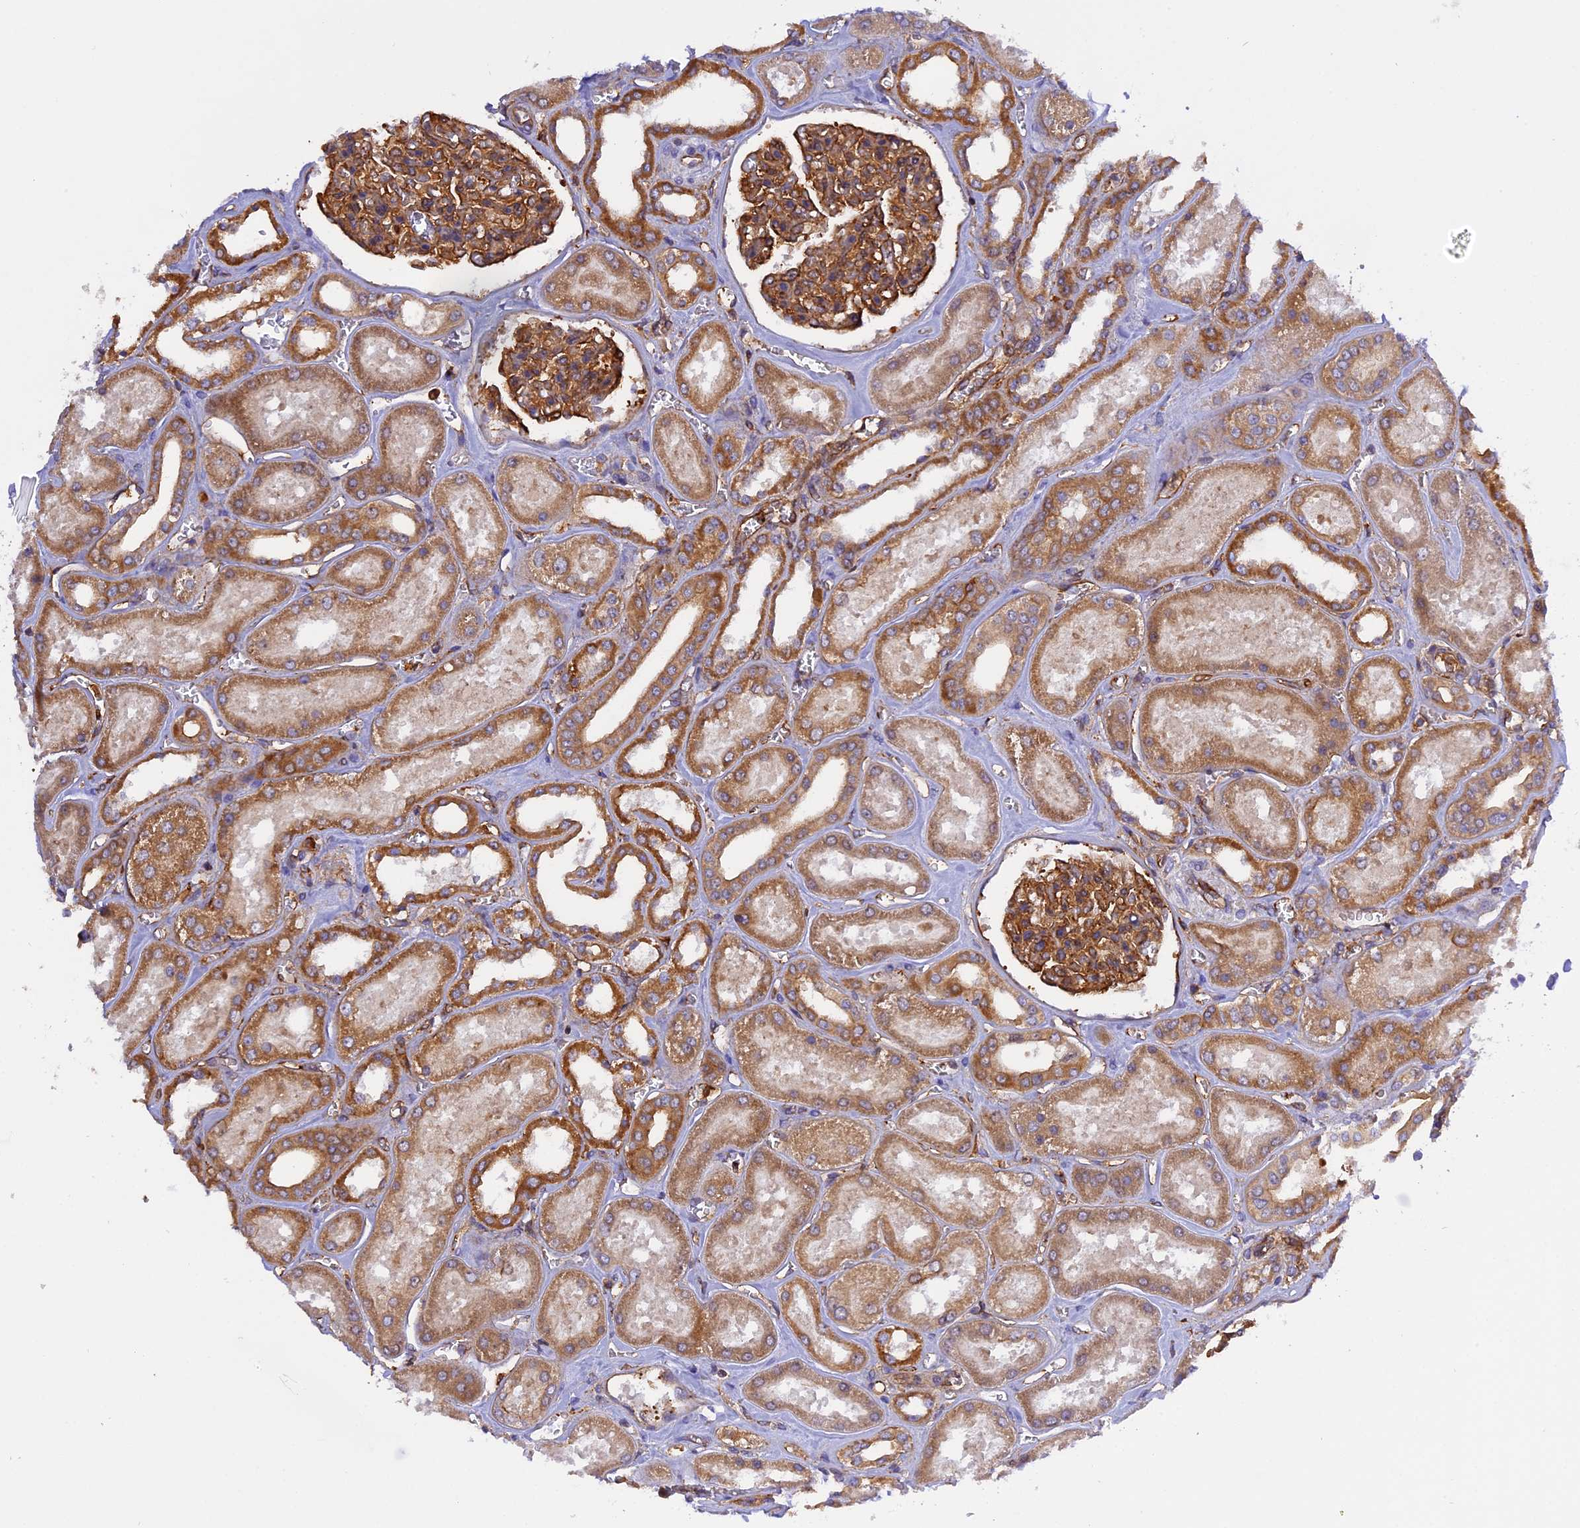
{"staining": {"intensity": "strong", "quantity": ">75%", "location": "cytoplasmic/membranous"}, "tissue": "kidney", "cell_type": "Cells in glomeruli", "image_type": "normal", "snomed": [{"axis": "morphology", "description": "Normal tissue, NOS"}, {"axis": "morphology", "description": "Adenocarcinoma, NOS"}, {"axis": "topography", "description": "Kidney"}], "caption": "Kidney stained with DAB IHC reveals high levels of strong cytoplasmic/membranous positivity in approximately >75% of cells in glomeruli.", "gene": "C5orf22", "patient": {"sex": "female", "age": 68}}